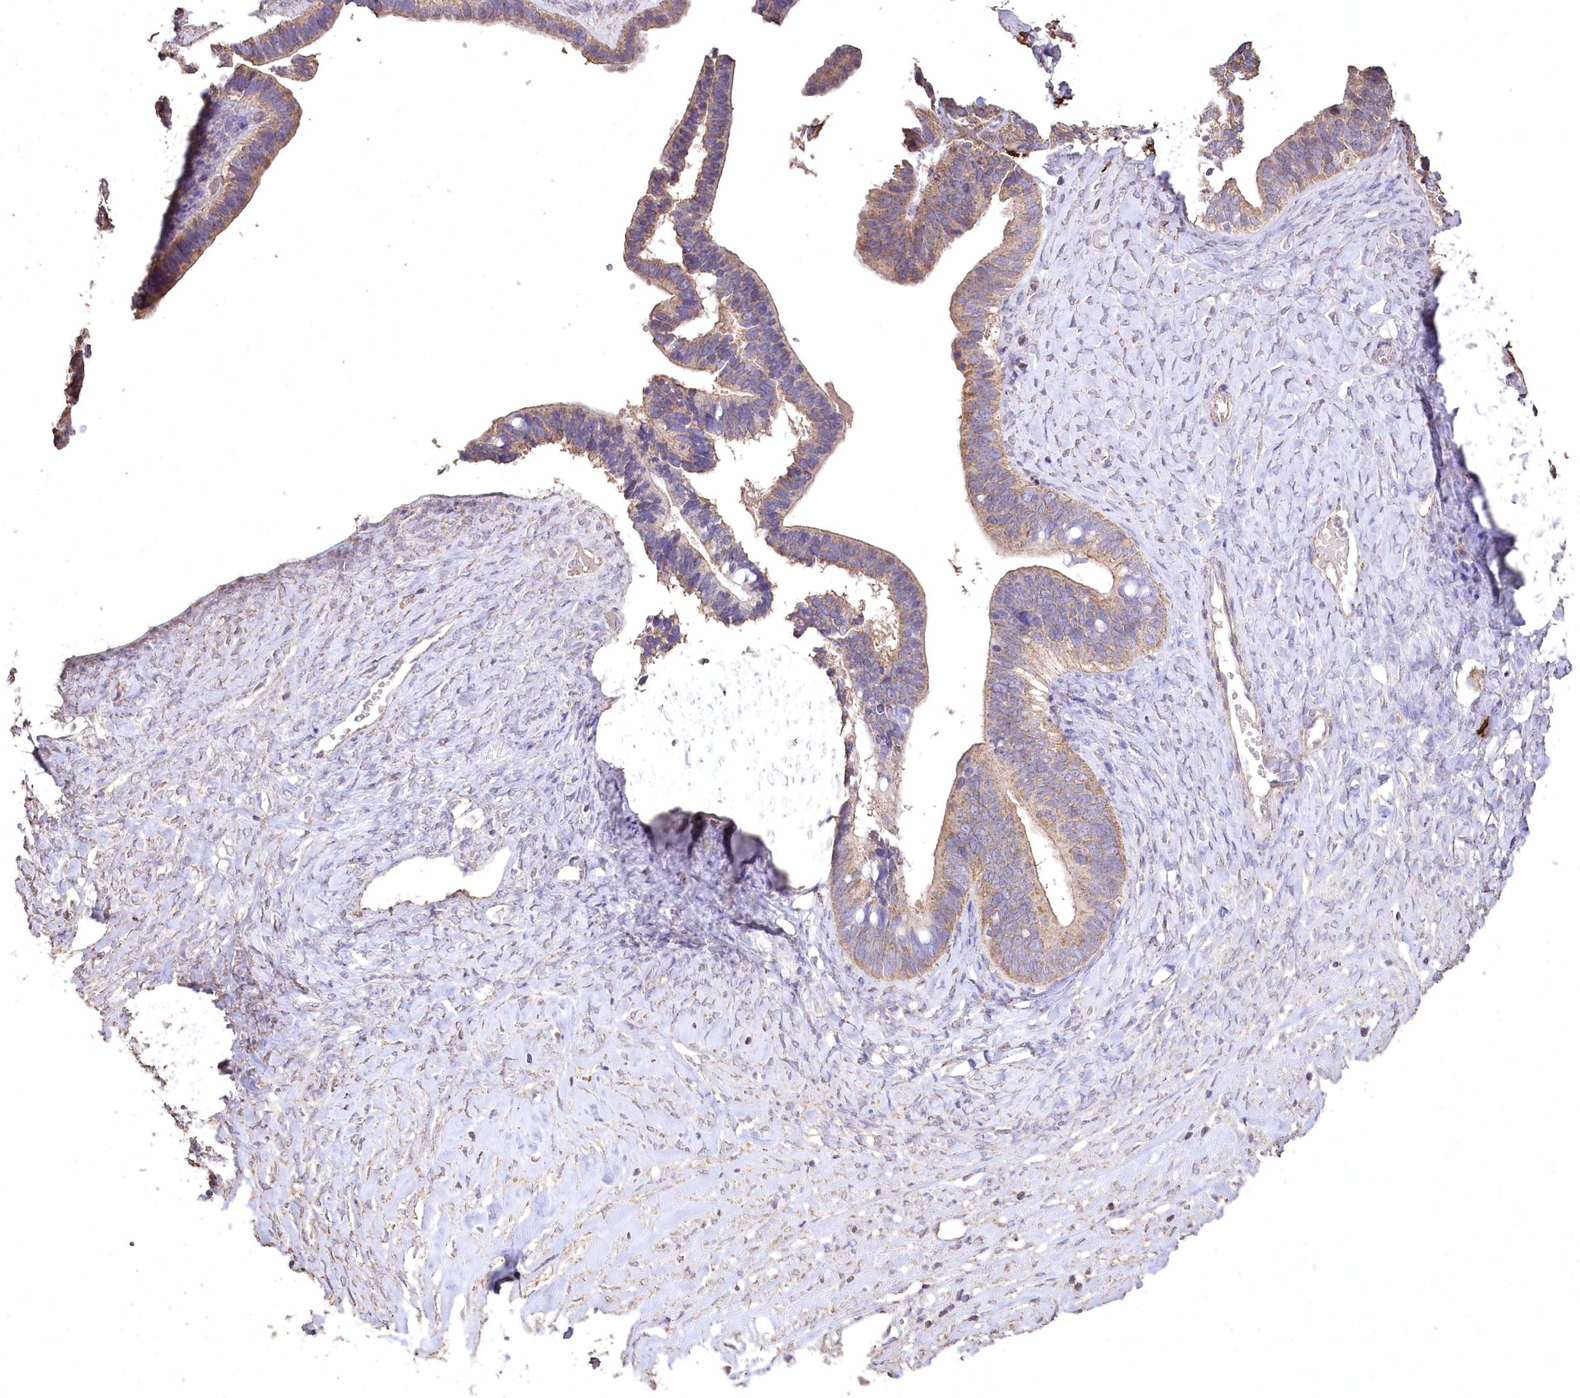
{"staining": {"intensity": "moderate", "quantity": ">75%", "location": "cytoplasmic/membranous"}, "tissue": "ovarian cancer", "cell_type": "Tumor cells", "image_type": "cancer", "snomed": [{"axis": "morphology", "description": "Cystadenocarcinoma, serous, NOS"}, {"axis": "topography", "description": "Ovary"}], "caption": "Immunohistochemical staining of human serous cystadenocarcinoma (ovarian) reveals medium levels of moderate cytoplasmic/membranous protein expression in approximately >75% of tumor cells. The protein is stained brown, and the nuclei are stained in blue (DAB (3,3'-diaminobenzidine) IHC with brightfield microscopy, high magnification).", "gene": "IREB2", "patient": {"sex": "female", "age": 56}}